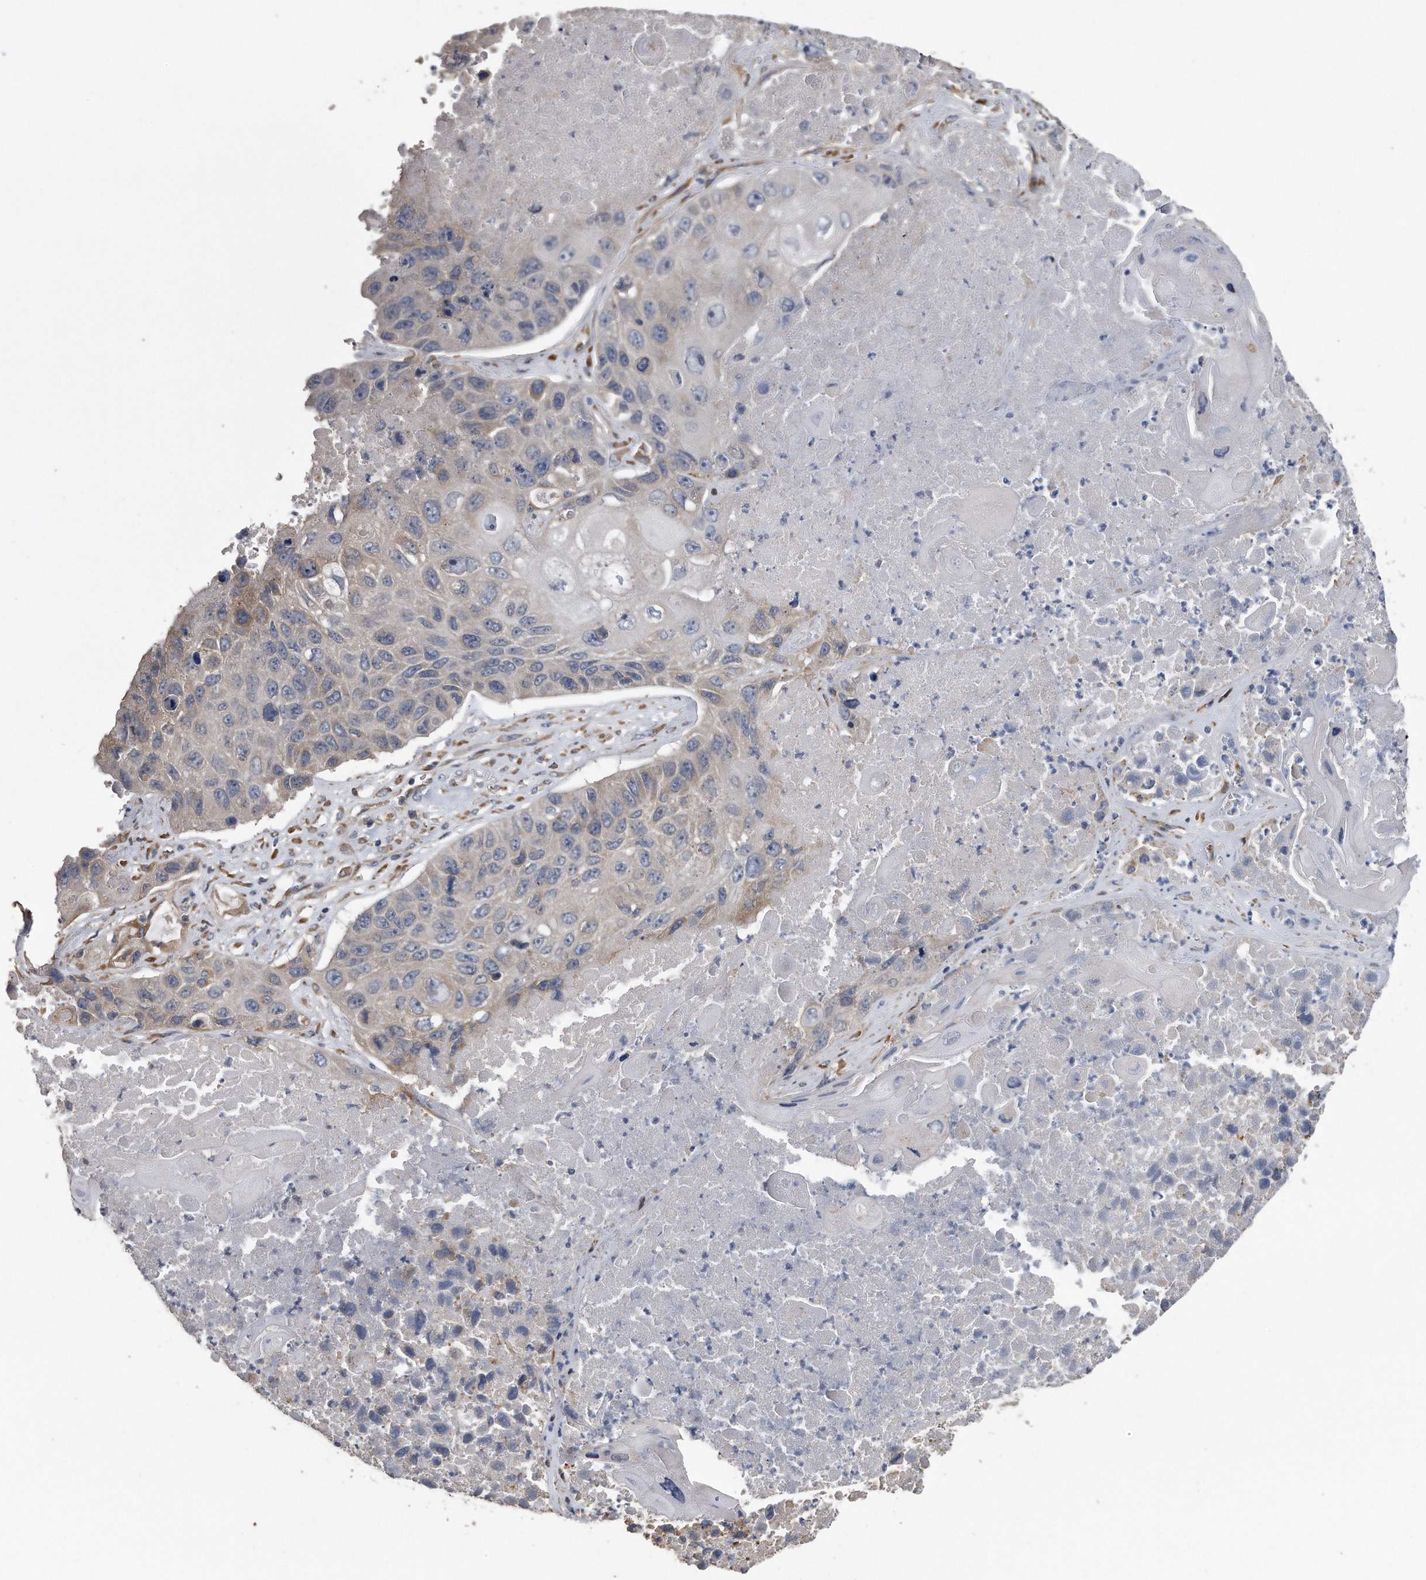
{"staining": {"intensity": "negative", "quantity": "none", "location": "none"}, "tissue": "lung cancer", "cell_type": "Tumor cells", "image_type": "cancer", "snomed": [{"axis": "morphology", "description": "Squamous cell carcinoma, NOS"}, {"axis": "topography", "description": "Lung"}], "caption": "High magnification brightfield microscopy of lung squamous cell carcinoma stained with DAB (brown) and counterstained with hematoxylin (blue): tumor cells show no significant expression.", "gene": "PCLO", "patient": {"sex": "male", "age": 61}}